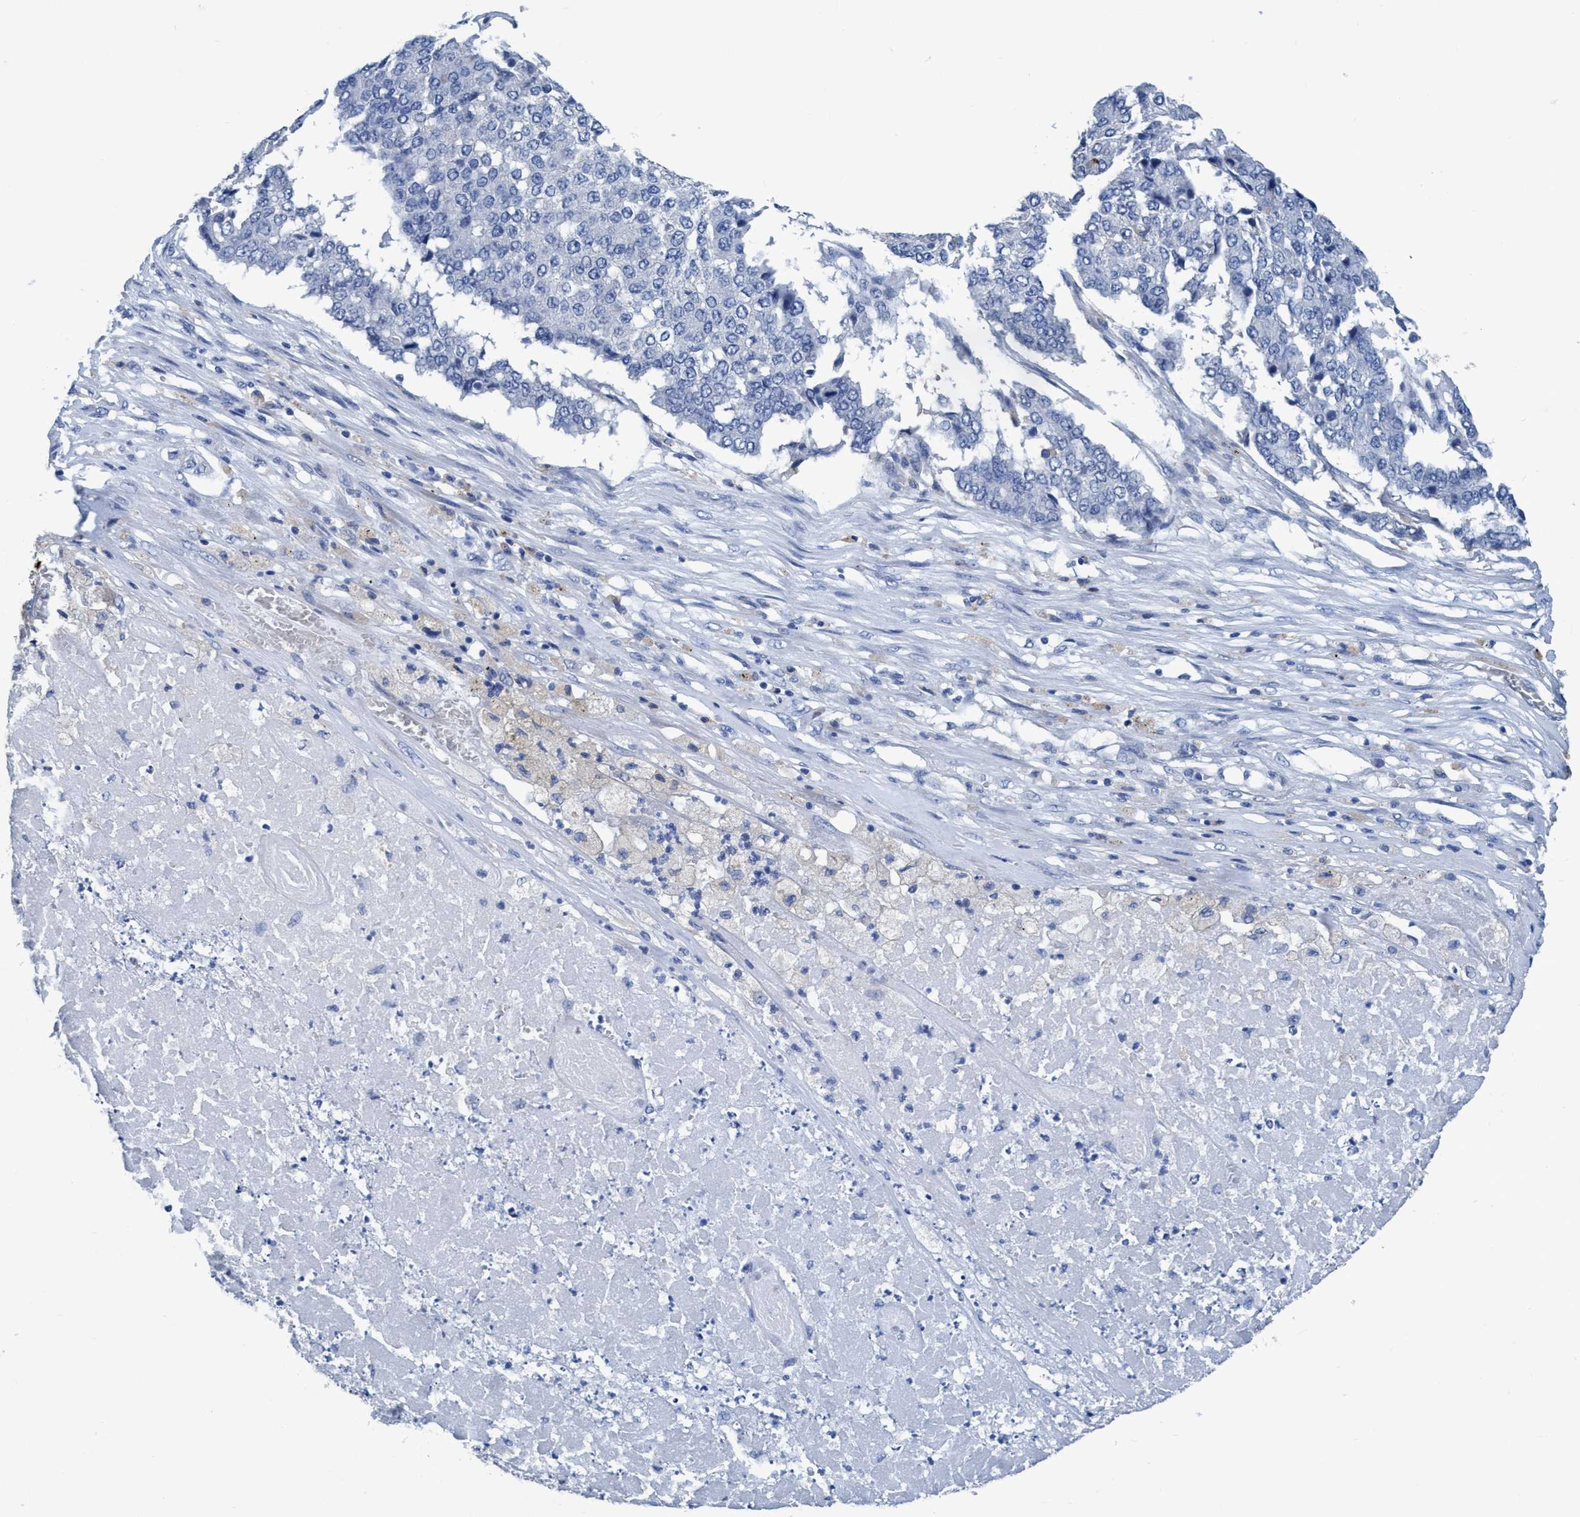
{"staining": {"intensity": "negative", "quantity": "none", "location": "none"}, "tissue": "pancreatic cancer", "cell_type": "Tumor cells", "image_type": "cancer", "snomed": [{"axis": "morphology", "description": "Adenocarcinoma, NOS"}, {"axis": "topography", "description": "Pancreas"}], "caption": "Pancreatic adenocarcinoma was stained to show a protein in brown. There is no significant positivity in tumor cells.", "gene": "DNAI1", "patient": {"sex": "male", "age": 50}}